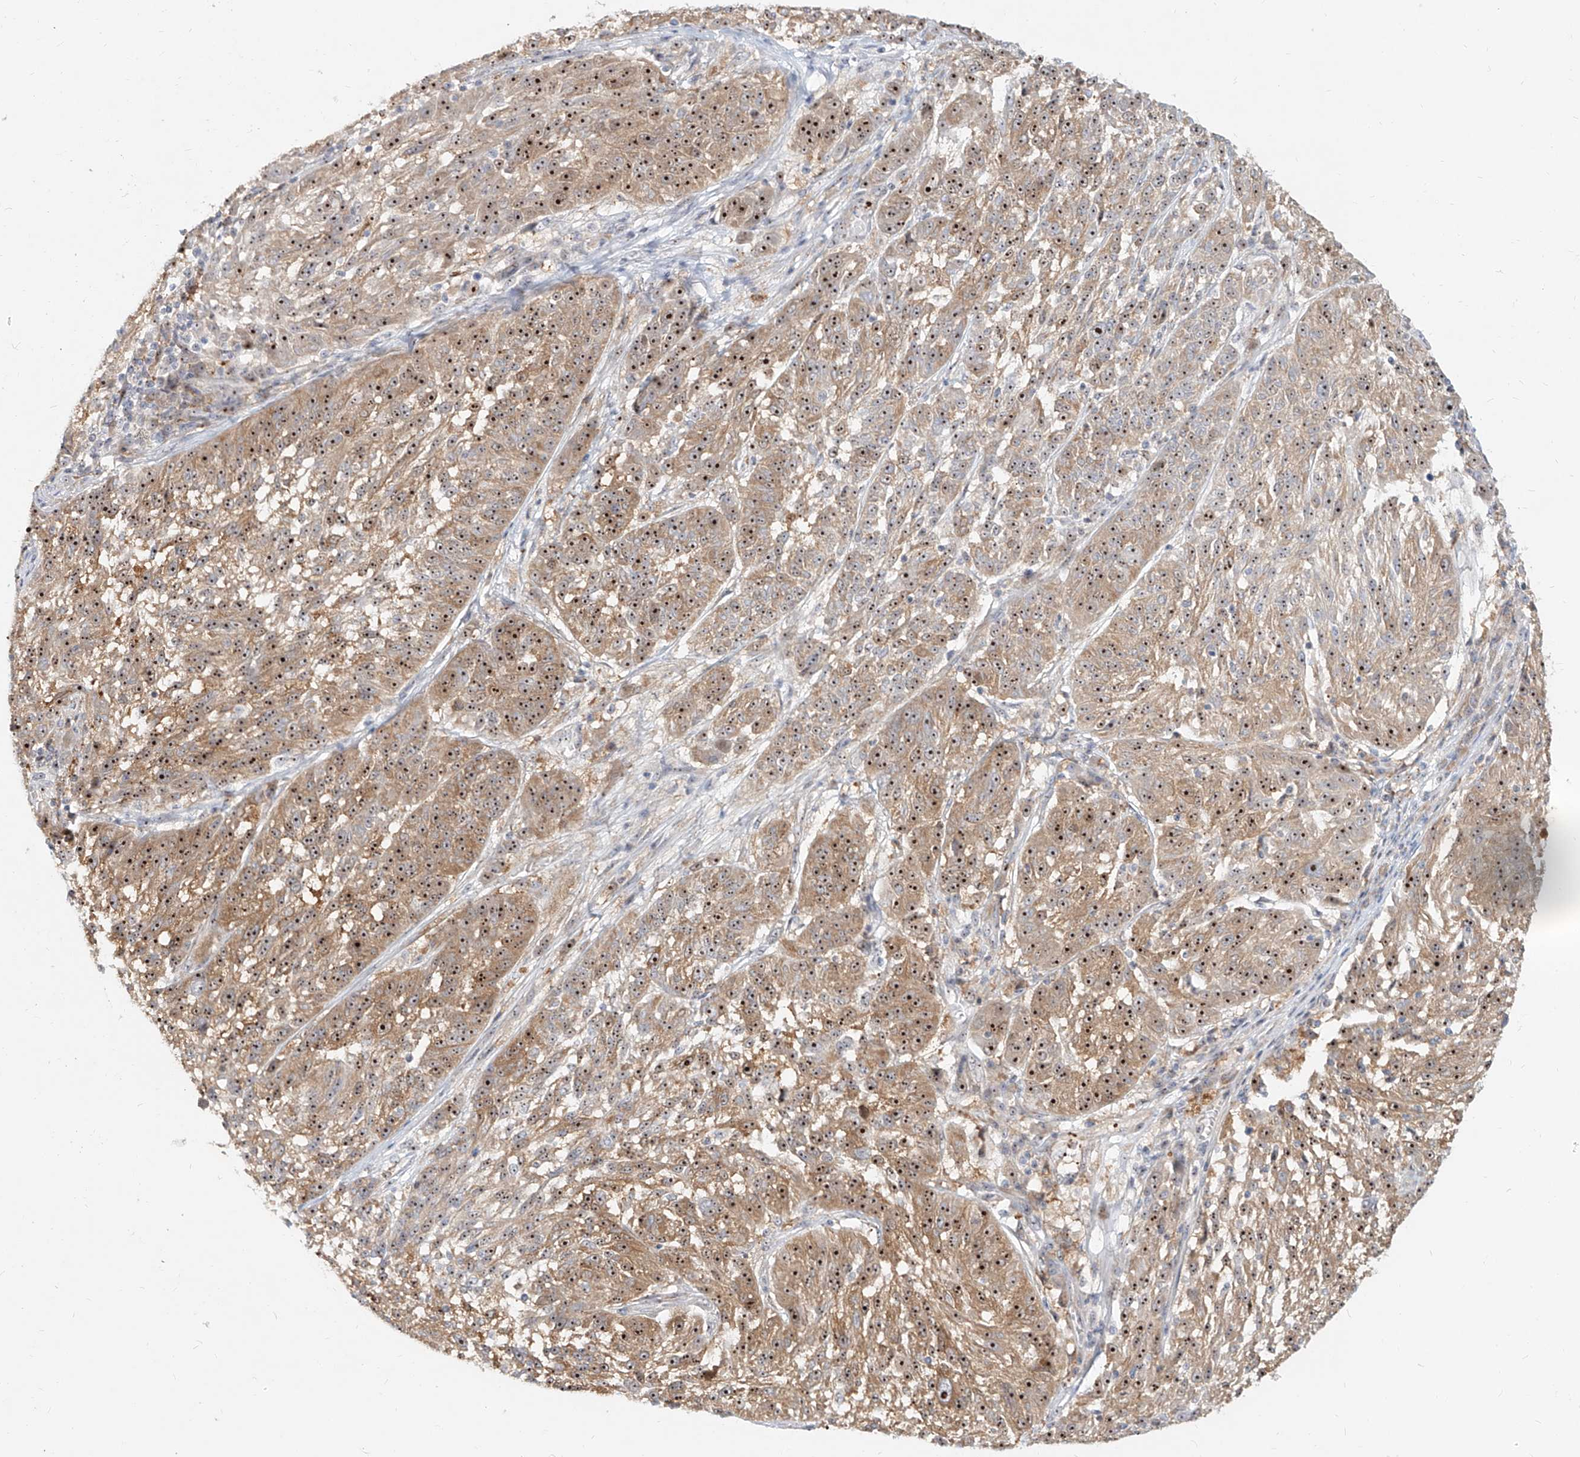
{"staining": {"intensity": "strong", "quantity": ">75%", "location": "cytoplasmic/membranous,nuclear"}, "tissue": "melanoma", "cell_type": "Tumor cells", "image_type": "cancer", "snomed": [{"axis": "morphology", "description": "Malignant melanoma, NOS"}, {"axis": "topography", "description": "Skin"}], "caption": "The image demonstrates immunohistochemical staining of melanoma. There is strong cytoplasmic/membranous and nuclear staining is seen in about >75% of tumor cells. (IHC, brightfield microscopy, high magnification).", "gene": "BYSL", "patient": {"sex": "male", "age": 53}}